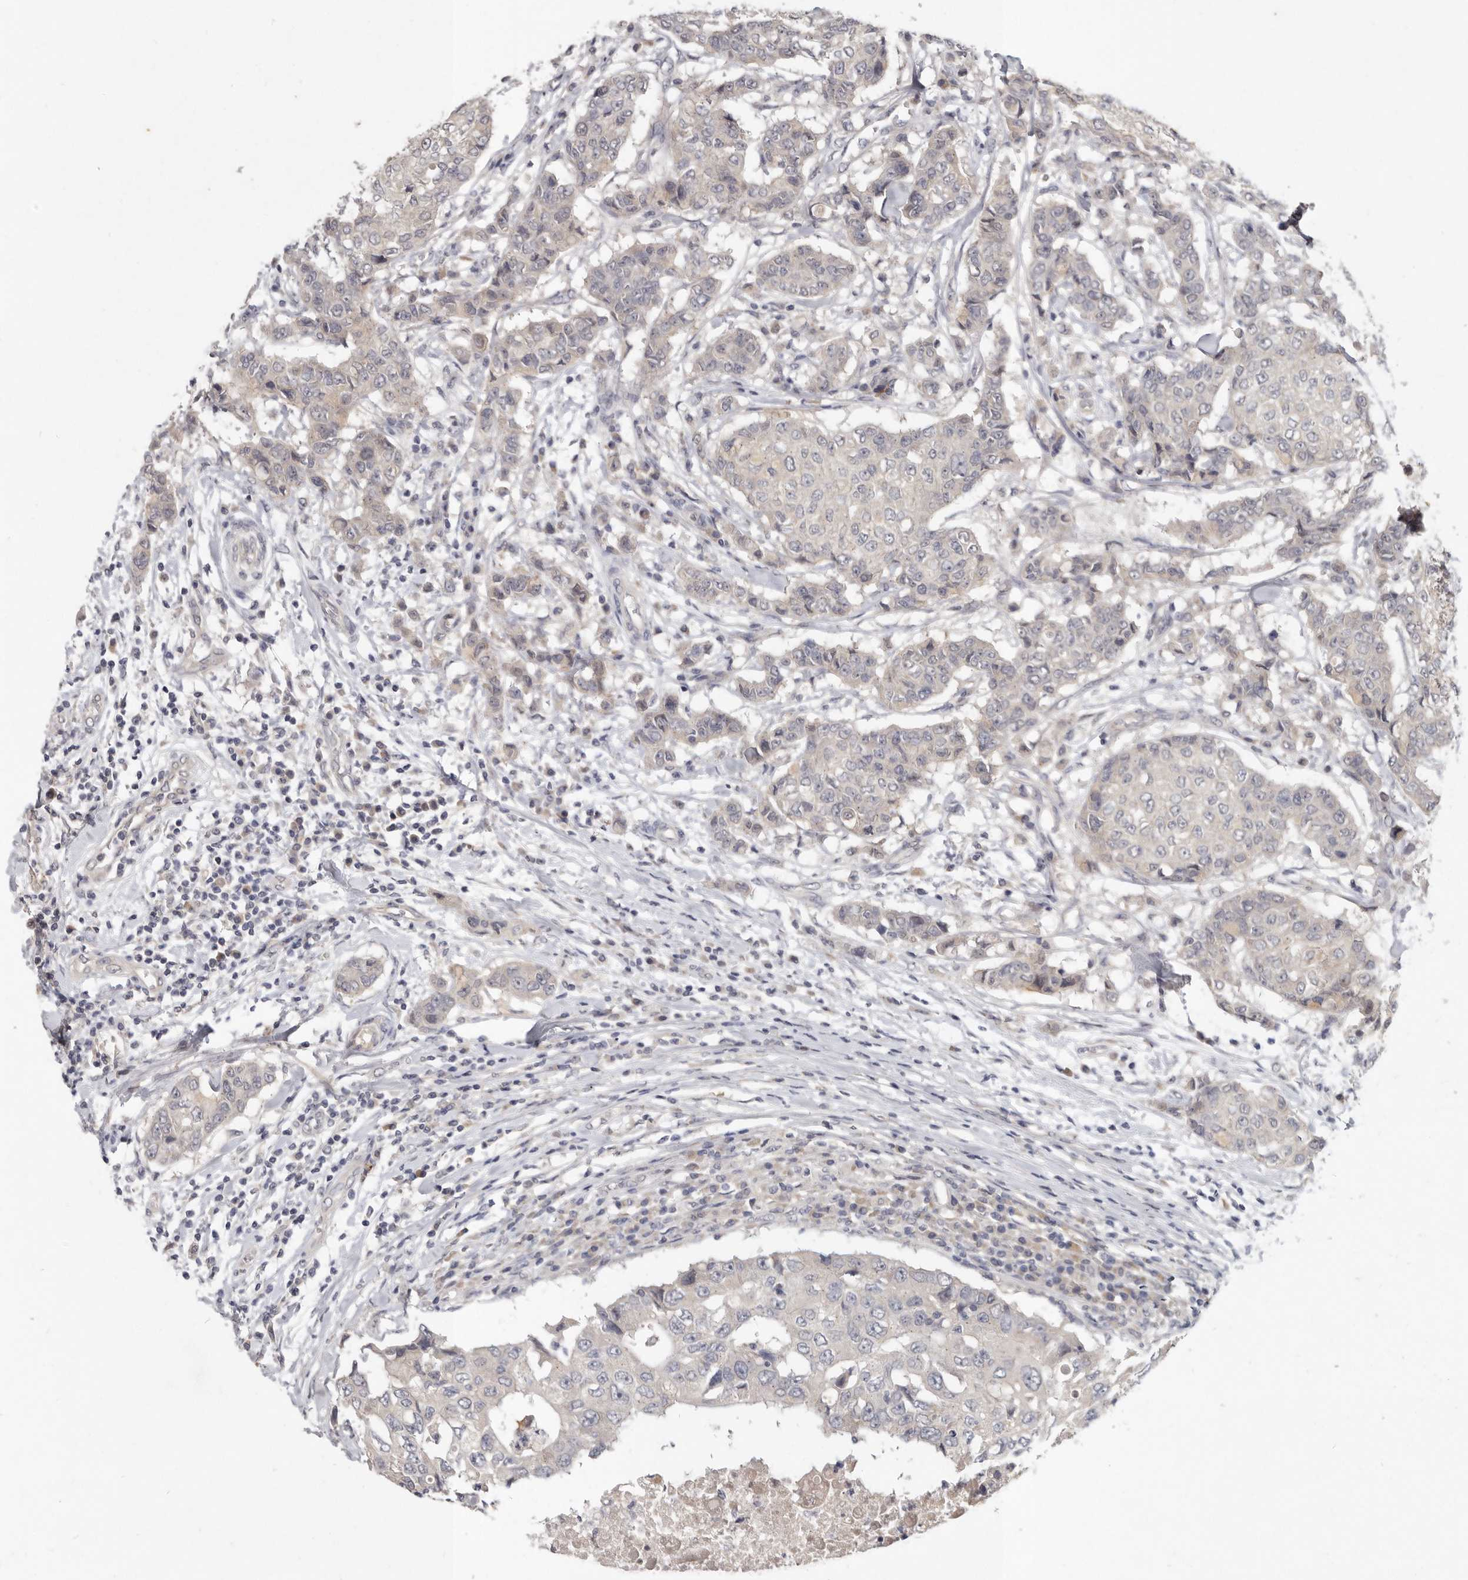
{"staining": {"intensity": "negative", "quantity": "none", "location": "none"}, "tissue": "breast cancer", "cell_type": "Tumor cells", "image_type": "cancer", "snomed": [{"axis": "morphology", "description": "Duct carcinoma"}, {"axis": "topography", "description": "Breast"}], "caption": "Immunohistochemistry photomicrograph of neoplastic tissue: human breast cancer stained with DAB (3,3'-diaminobenzidine) exhibits no significant protein staining in tumor cells. (DAB immunohistochemistry (IHC) visualized using brightfield microscopy, high magnification).", "gene": "SLC22A1", "patient": {"sex": "female", "age": 27}}